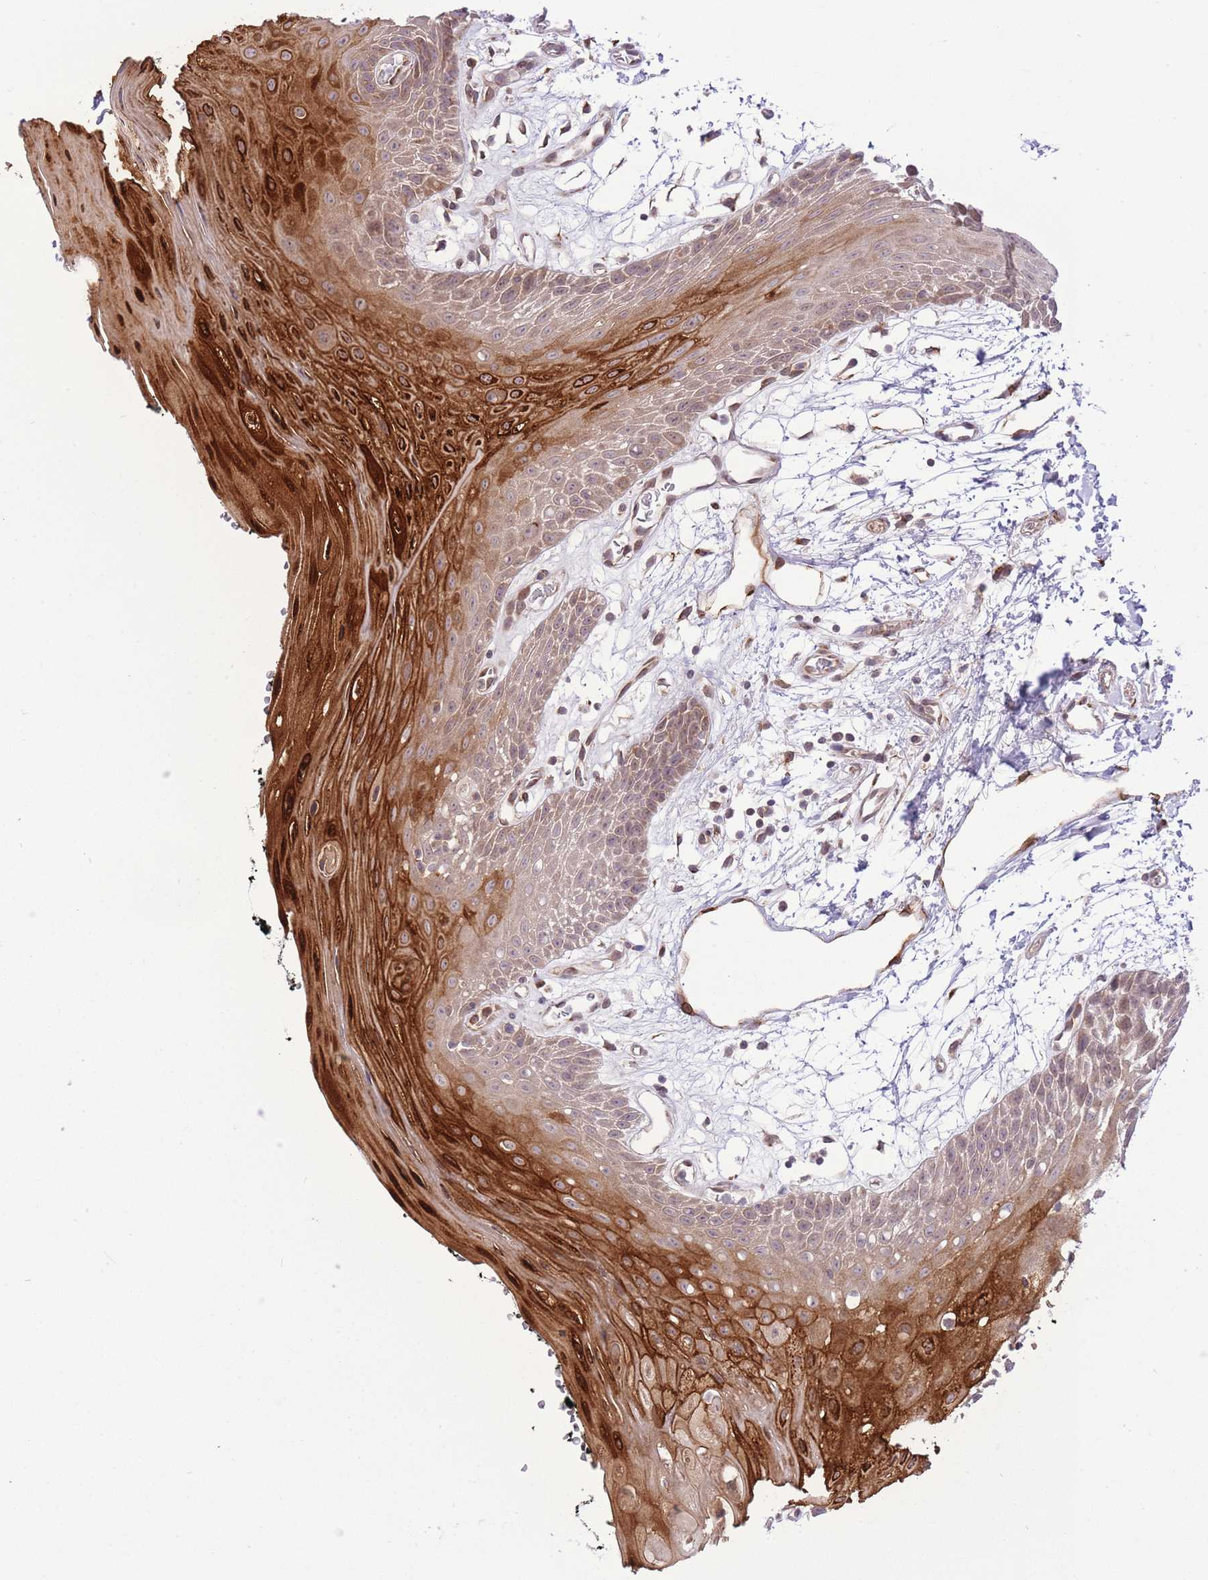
{"staining": {"intensity": "strong", "quantity": "<25%", "location": "cytoplasmic/membranous"}, "tissue": "oral mucosa", "cell_type": "Squamous epithelial cells", "image_type": "normal", "snomed": [{"axis": "morphology", "description": "Normal tissue, NOS"}, {"axis": "topography", "description": "Oral tissue"}, {"axis": "topography", "description": "Tounge, NOS"}], "caption": "Immunohistochemical staining of benign human oral mucosa displays strong cytoplasmic/membranous protein staining in about <25% of squamous epithelial cells.", "gene": "ZBED5", "patient": {"sex": "female", "age": 59}}